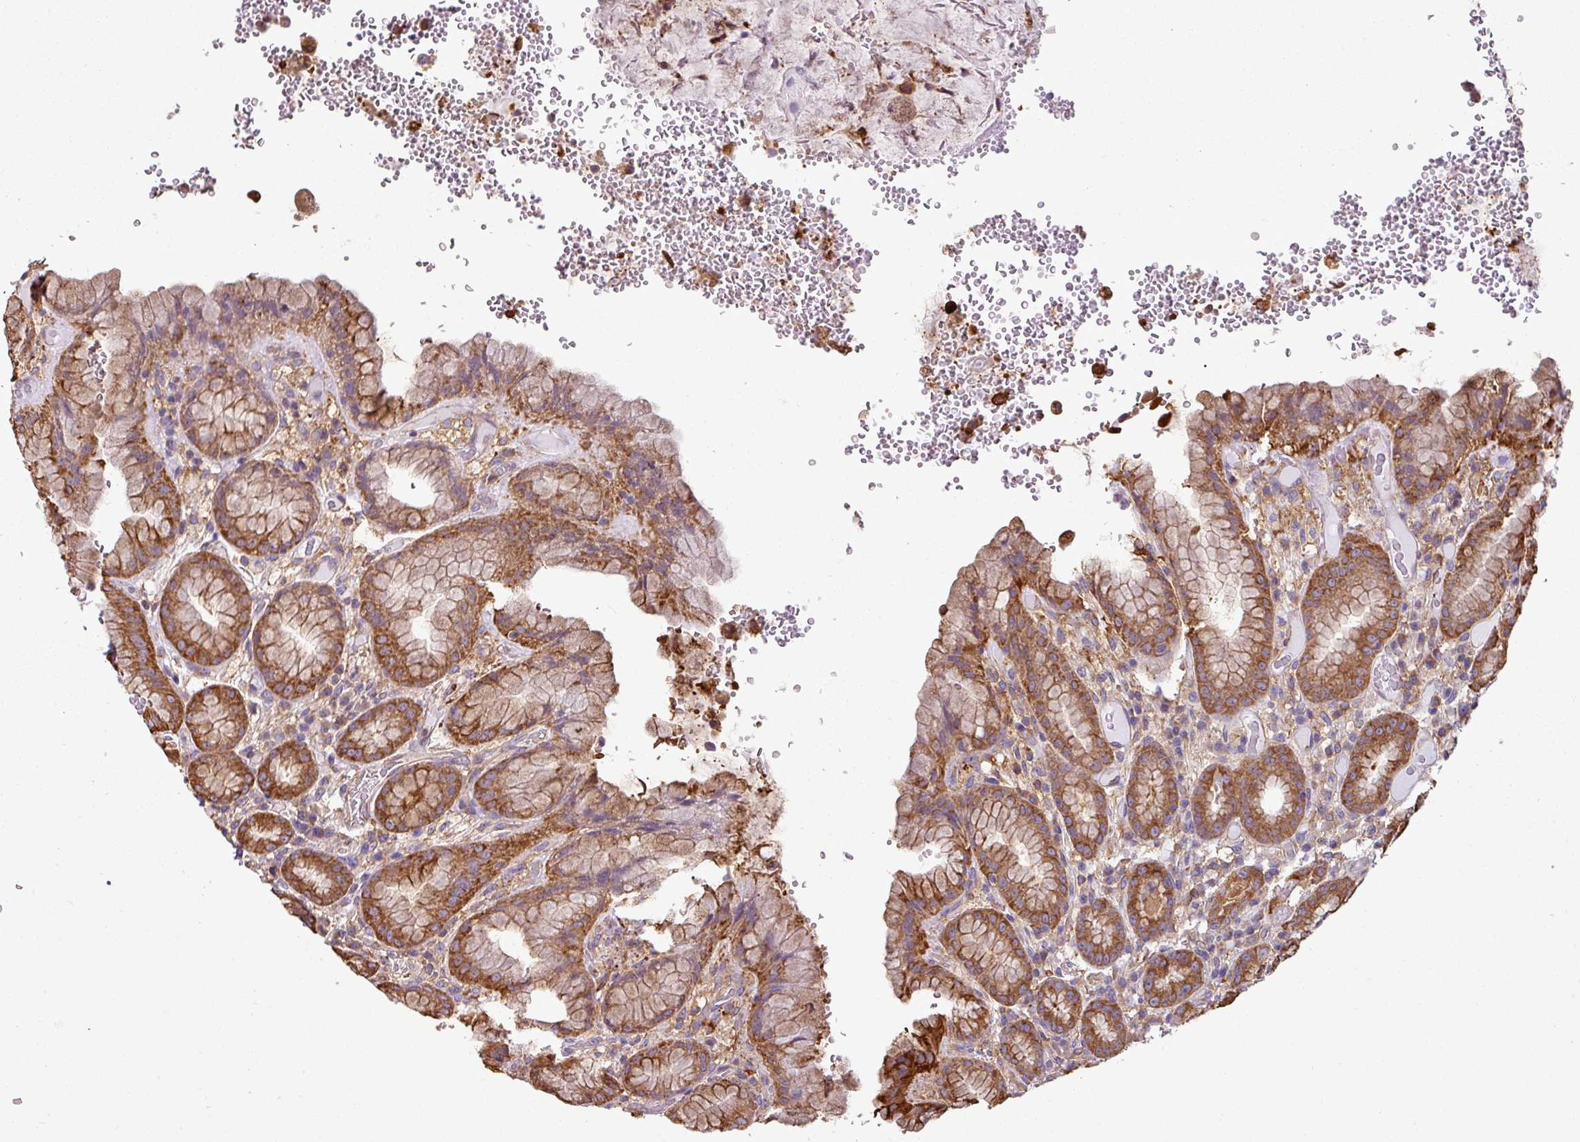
{"staining": {"intensity": "moderate", "quantity": "25%-75%", "location": "cytoplasmic/membranous"}, "tissue": "stomach", "cell_type": "Glandular cells", "image_type": "normal", "snomed": [{"axis": "morphology", "description": "Normal tissue, NOS"}, {"axis": "topography", "description": "Stomach, upper"}], "caption": "Glandular cells exhibit moderate cytoplasmic/membranous staining in approximately 25%-75% of cells in benign stomach. (brown staining indicates protein expression, while blue staining denotes nuclei).", "gene": "XNDC1N", "patient": {"sex": "male", "age": 52}}